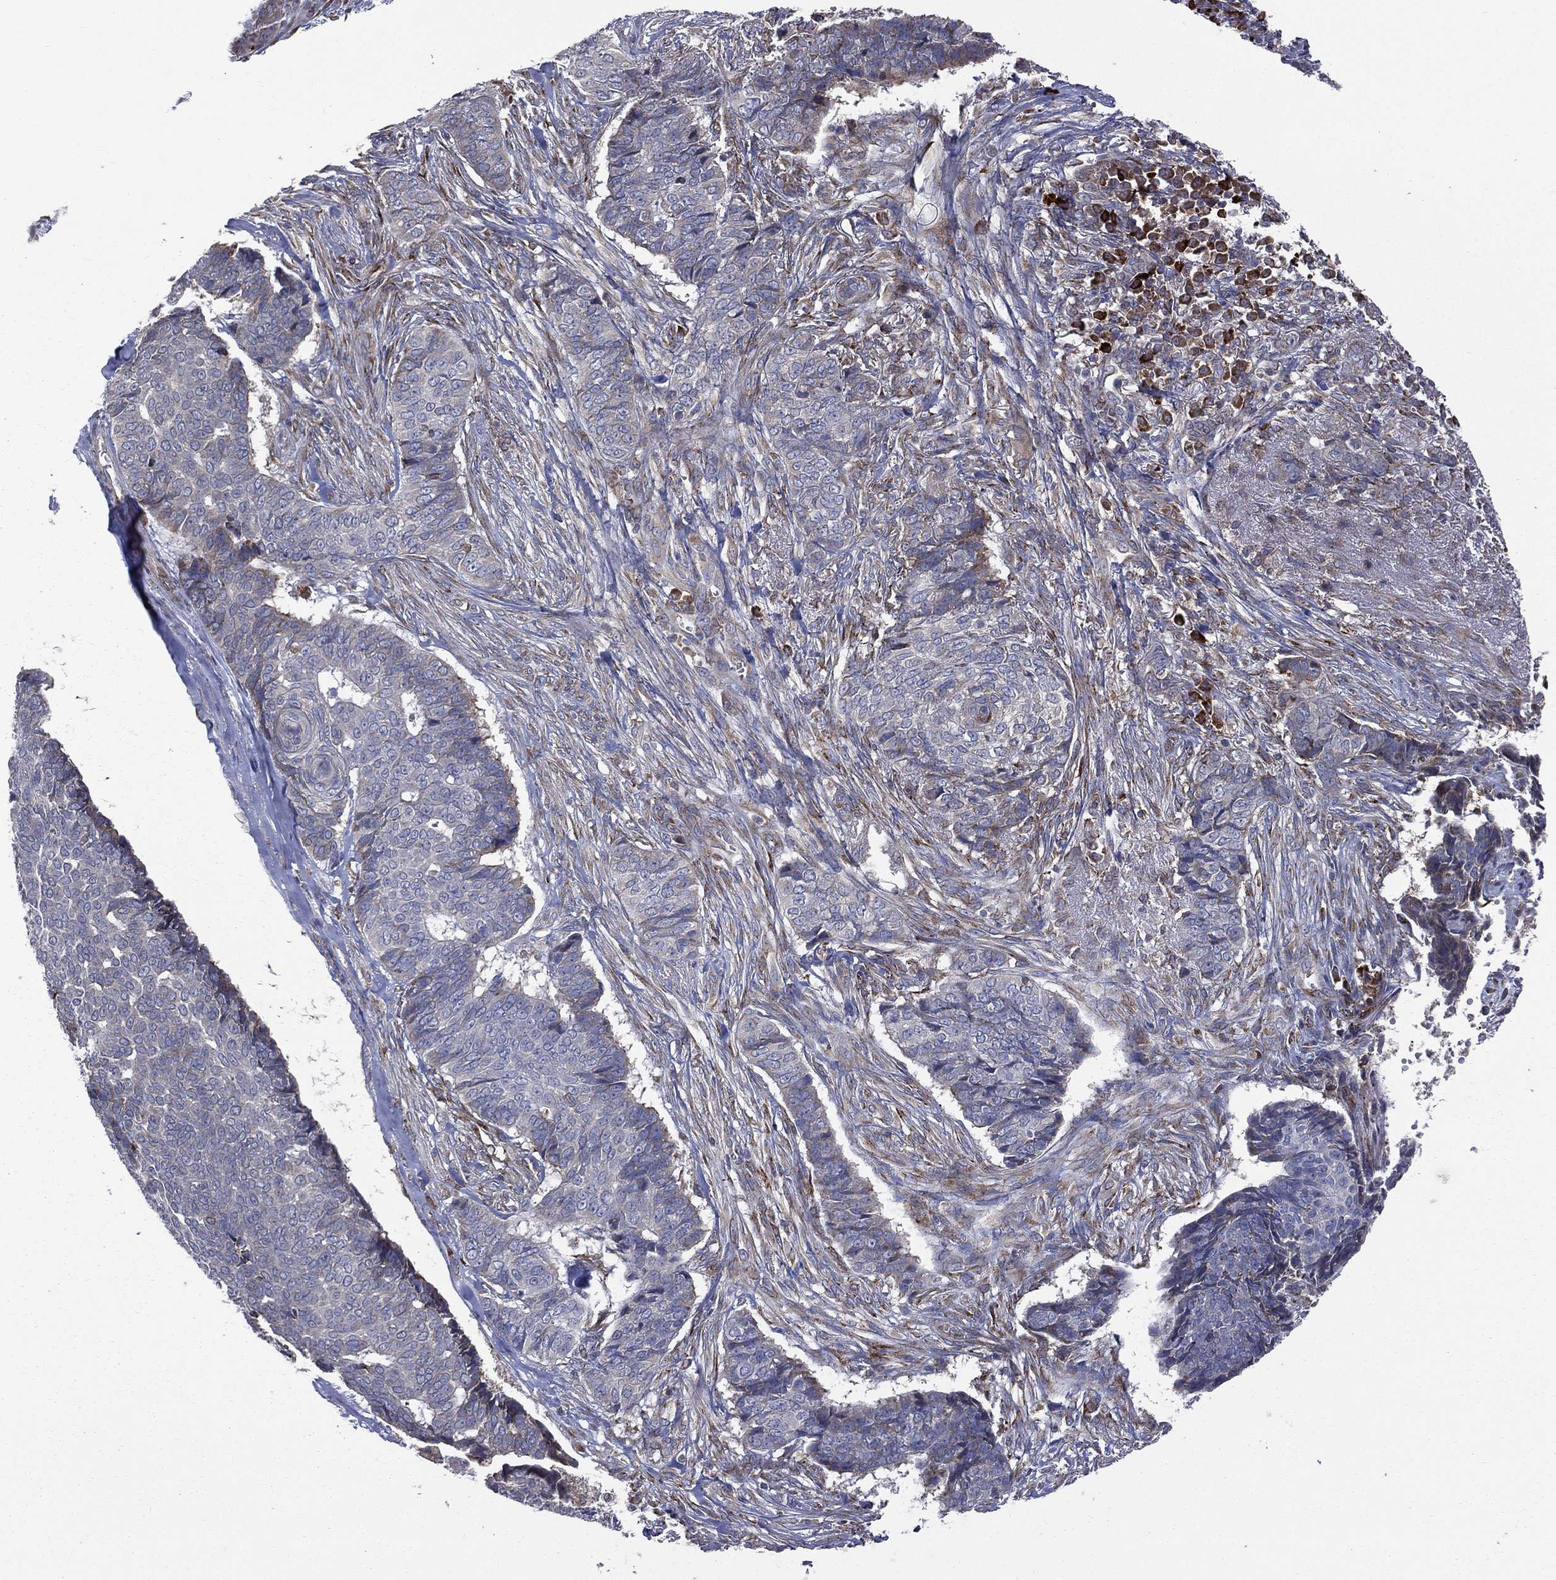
{"staining": {"intensity": "negative", "quantity": "none", "location": "none"}, "tissue": "skin cancer", "cell_type": "Tumor cells", "image_type": "cancer", "snomed": [{"axis": "morphology", "description": "Basal cell carcinoma"}, {"axis": "topography", "description": "Skin"}], "caption": "The immunohistochemistry micrograph has no significant staining in tumor cells of basal cell carcinoma (skin) tissue.", "gene": "C20orf96", "patient": {"sex": "male", "age": 86}}